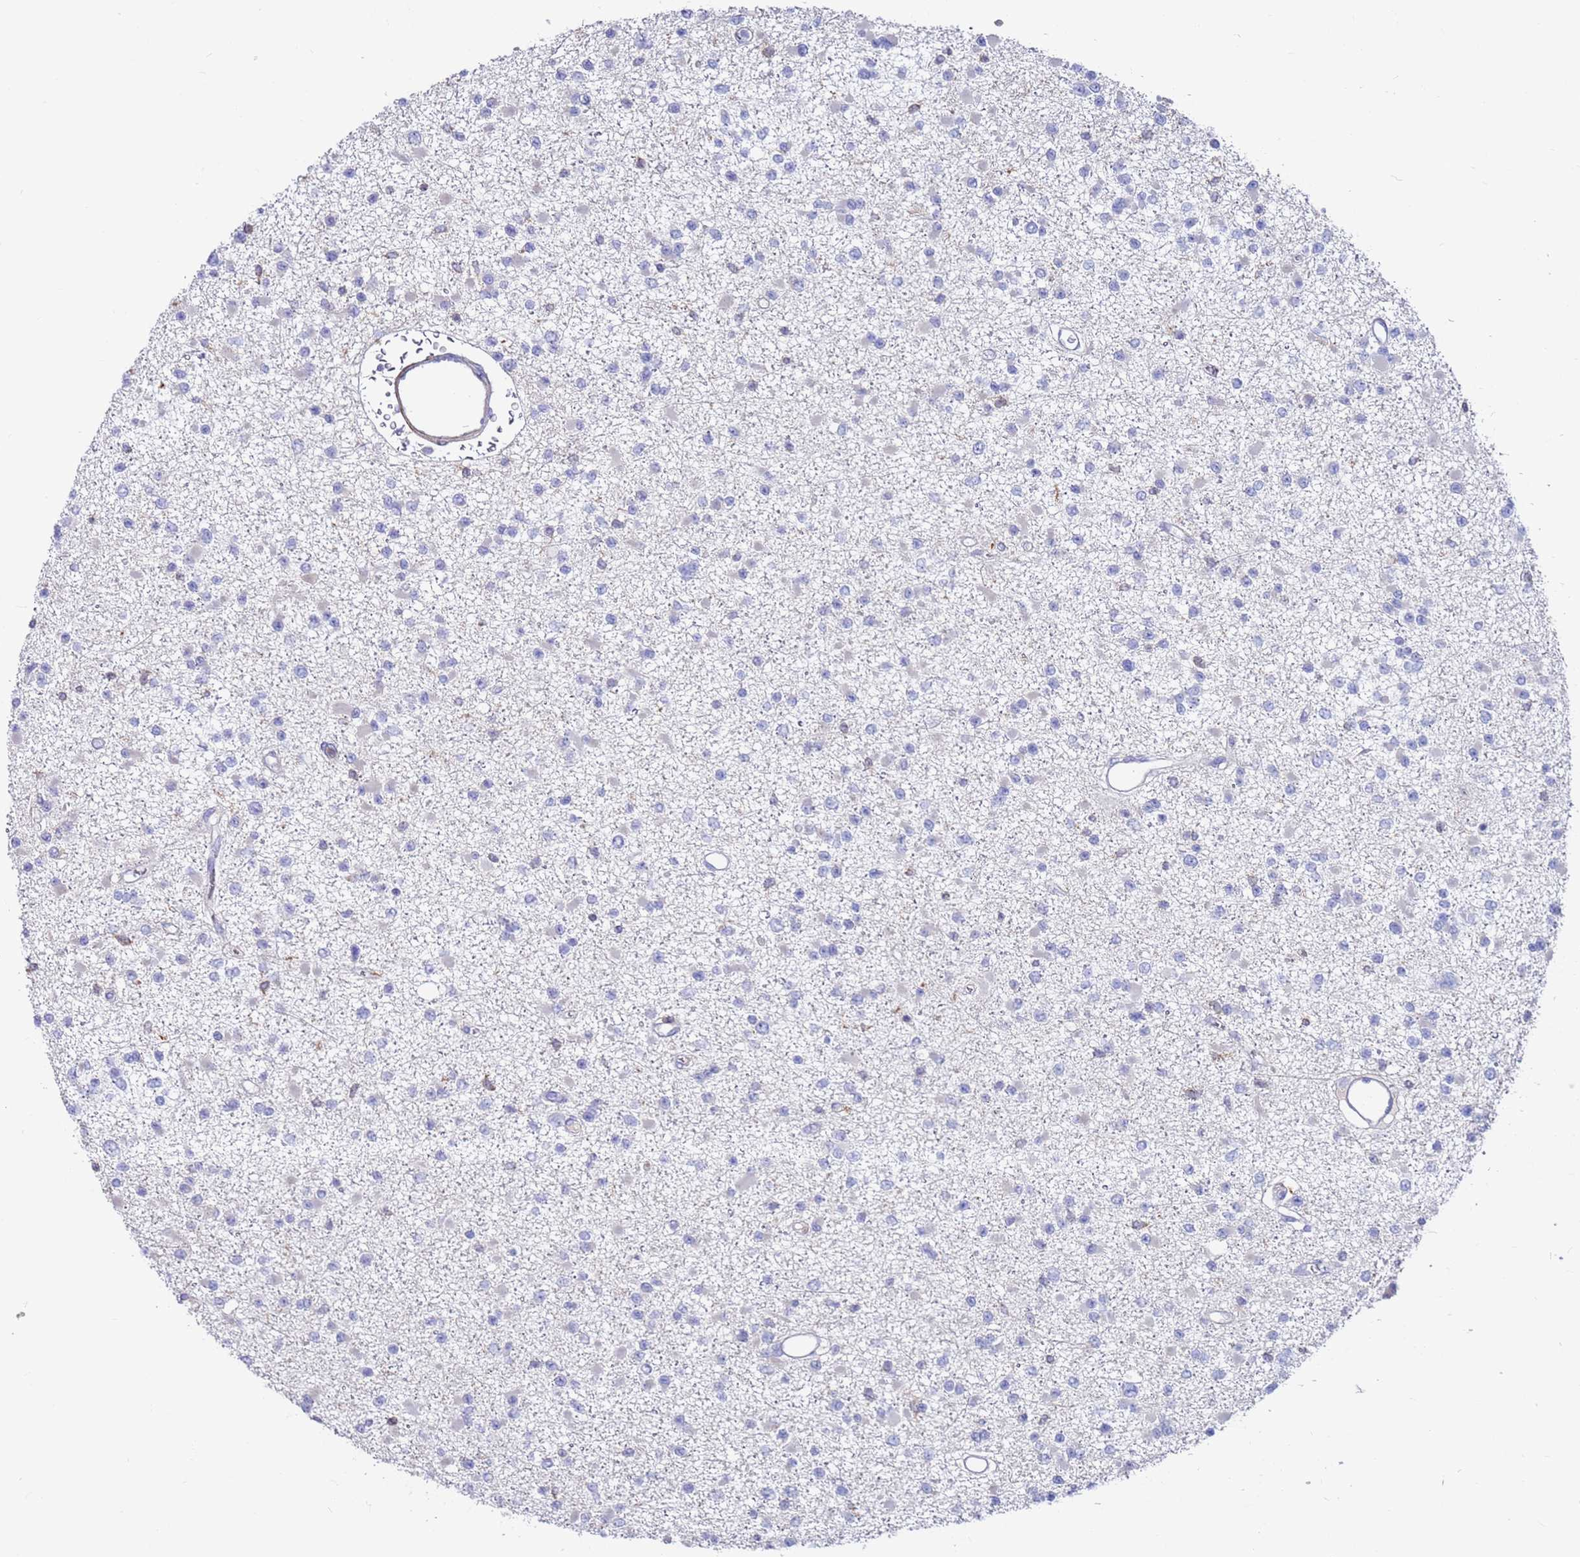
{"staining": {"intensity": "negative", "quantity": "none", "location": "none"}, "tissue": "glioma", "cell_type": "Tumor cells", "image_type": "cancer", "snomed": [{"axis": "morphology", "description": "Glioma, malignant, Low grade"}, {"axis": "topography", "description": "Brain"}], "caption": "This histopathology image is of glioma stained with IHC to label a protein in brown with the nuclei are counter-stained blue. There is no positivity in tumor cells. (IHC, brightfield microscopy, high magnification).", "gene": "GREB1L", "patient": {"sex": "female", "age": 22}}